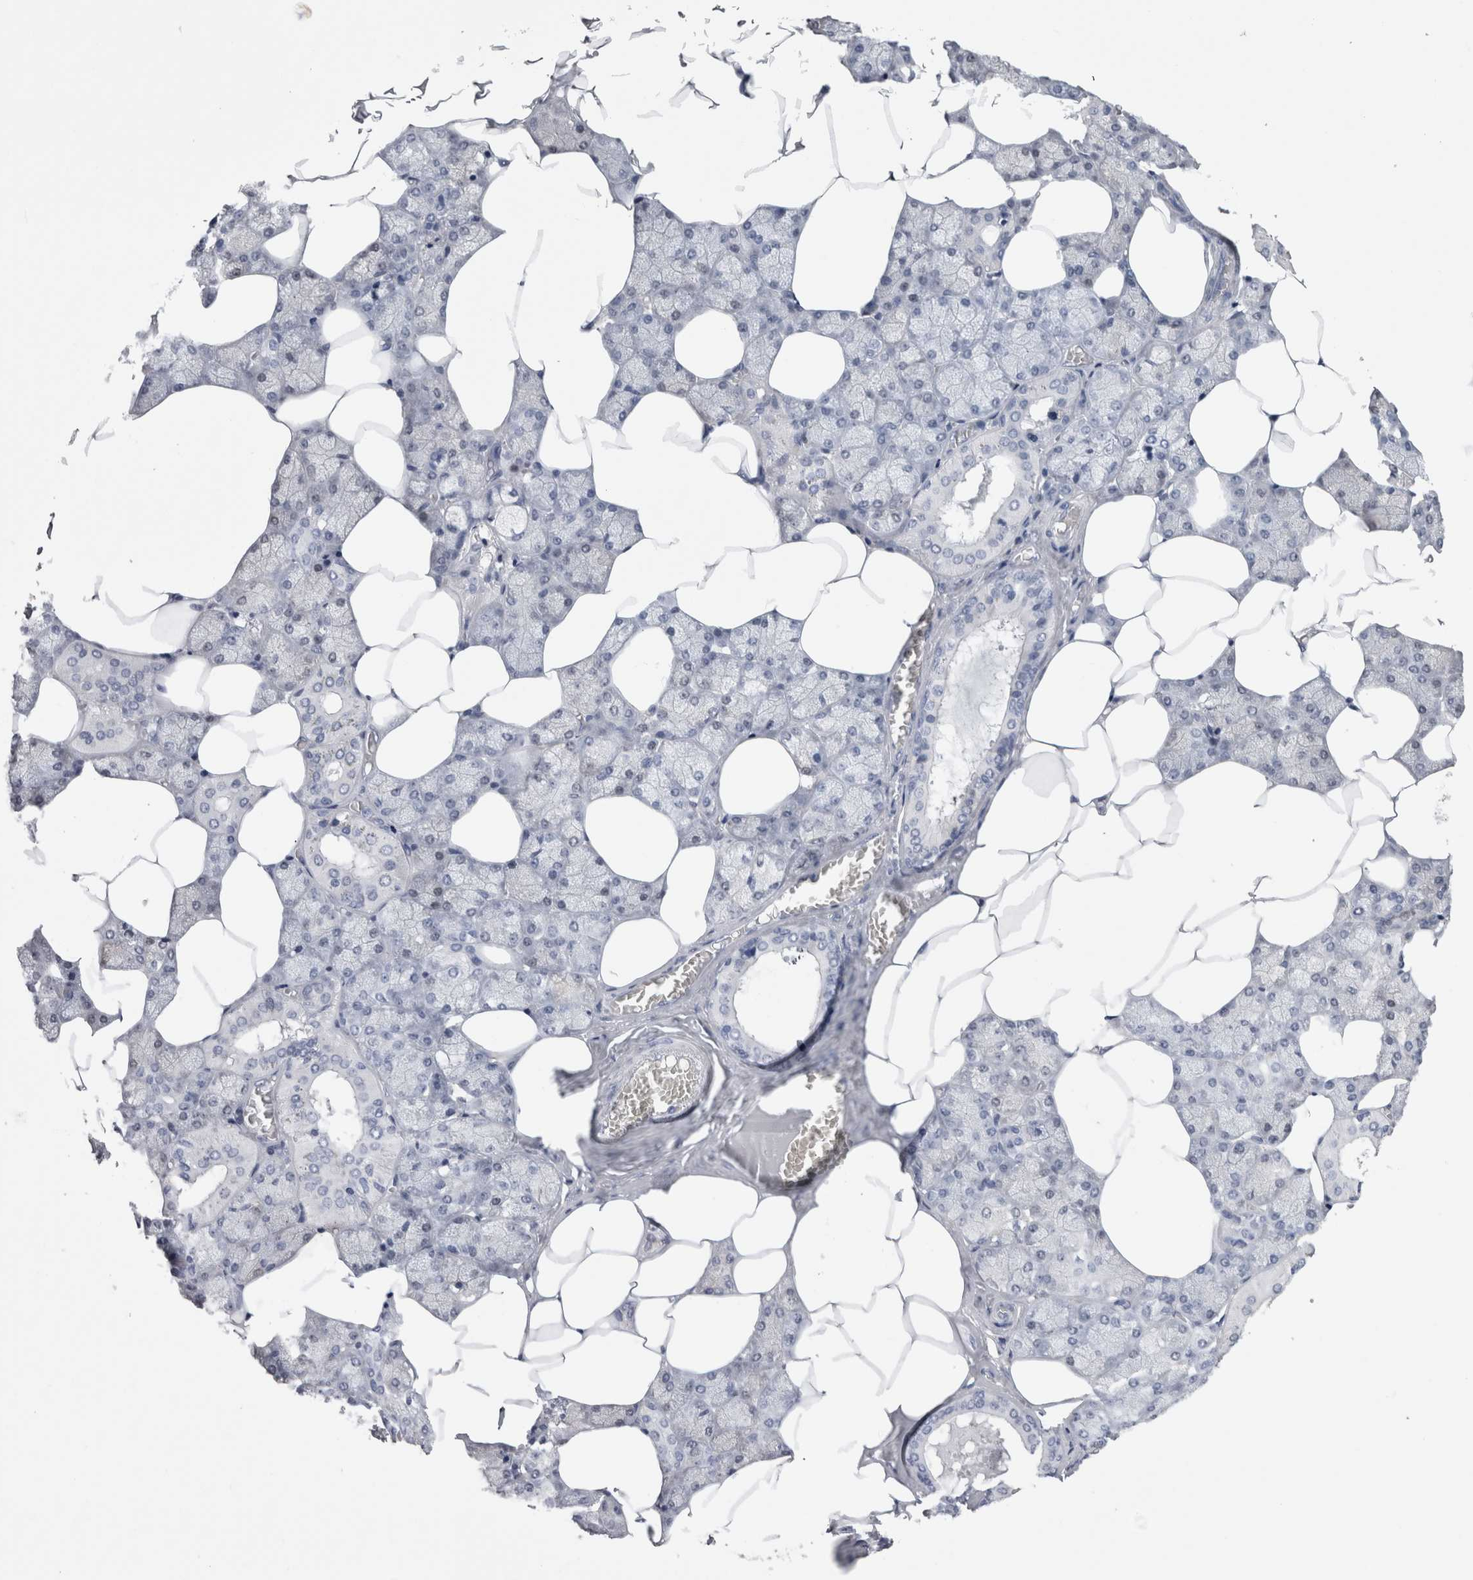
{"staining": {"intensity": "negative", "quantity": "none", "location": "none"}, "tissue": "salivary gland", "cell_type": "Glandular cells", "image_type": "normal", "snomed": [{"axis": "morphology", "description": "Normal tissue, NOS"}, {"axis": "topography", "description": "Salivary gland"}], "caption": "This image is of unremarkable salivary gland stained with IHC to label a protein in brown with the nuclei are counter-stained blue. There is no expression in glandular cells.", "gene": "CA8", "patient": {"sex": "male", "age": 62}}